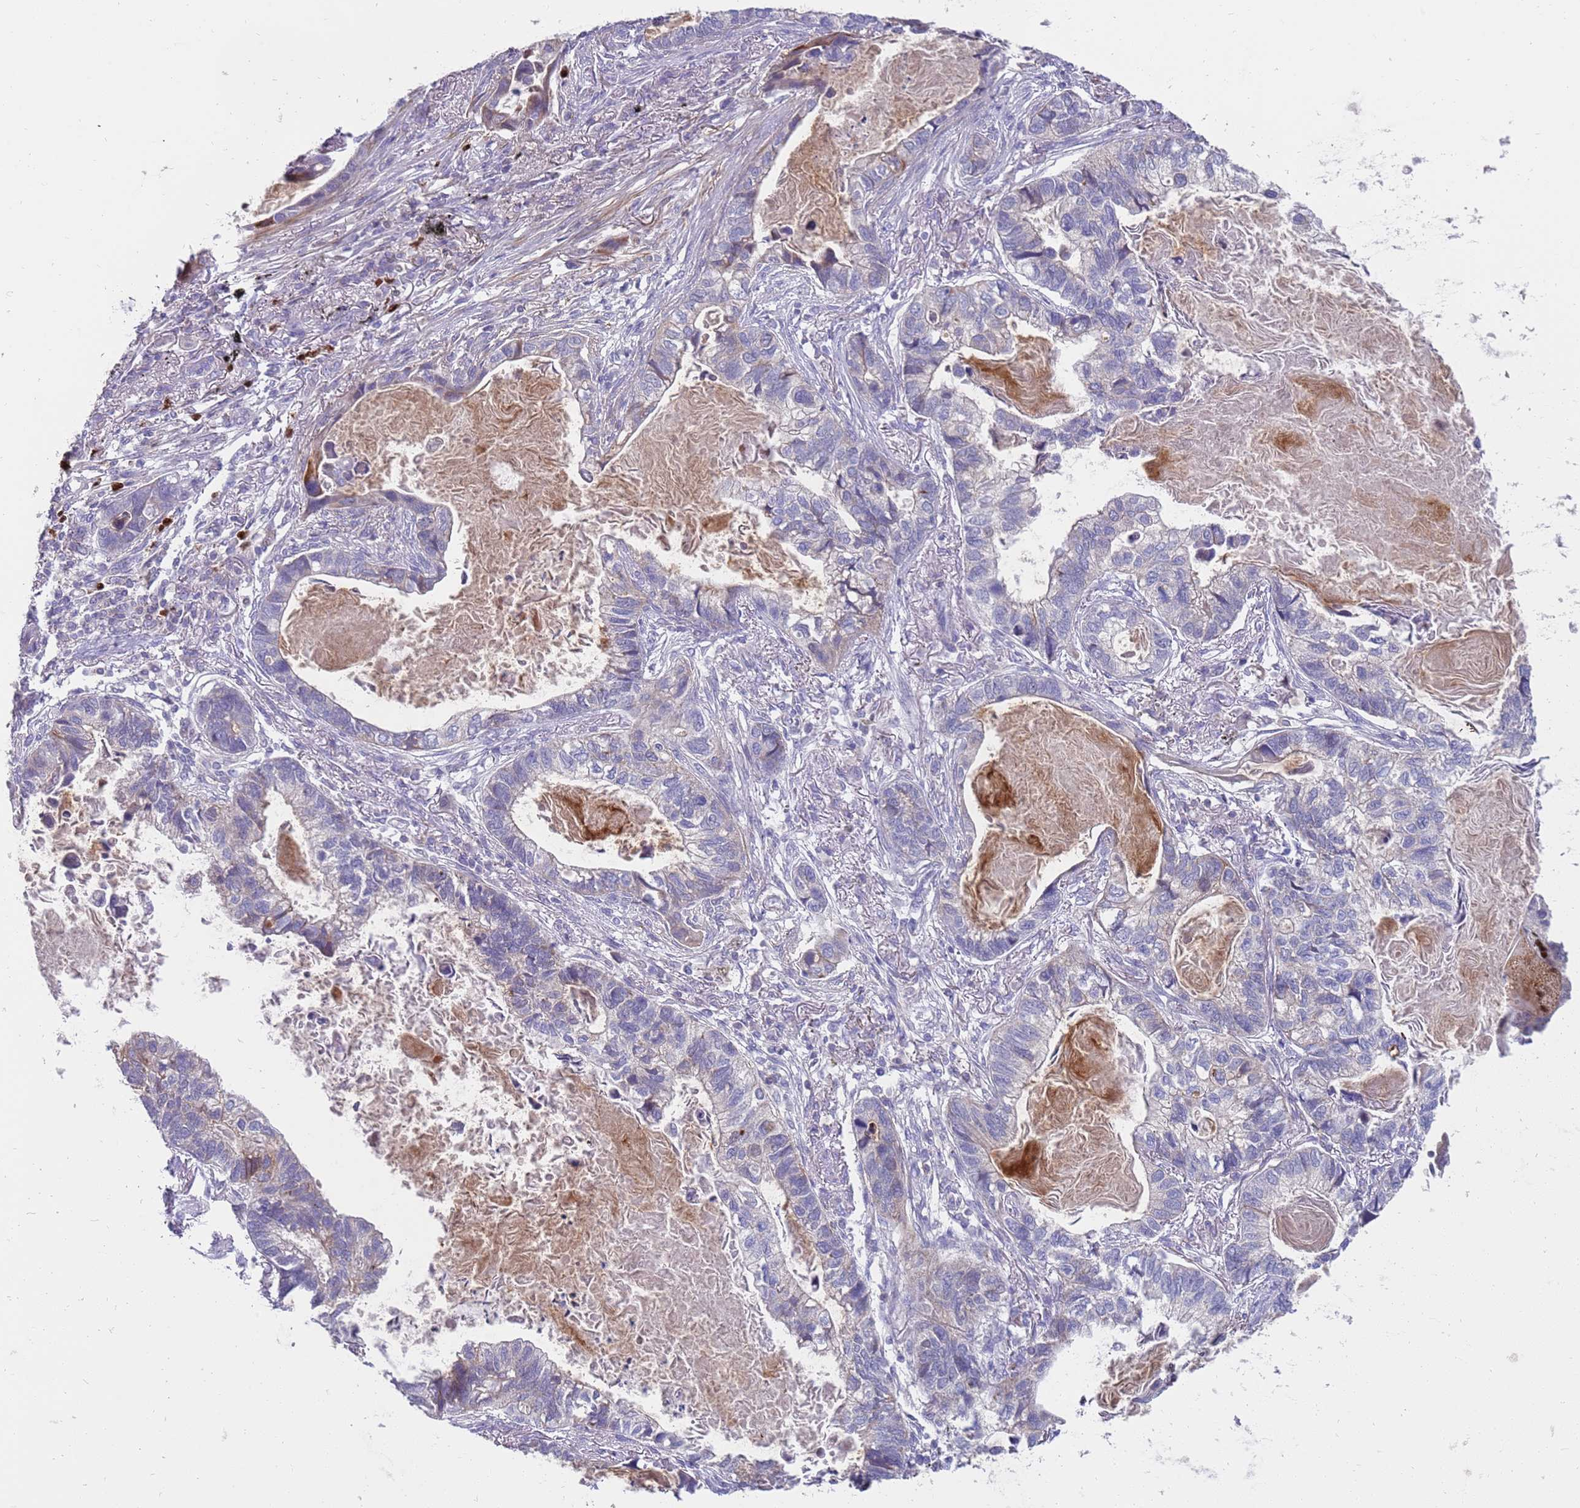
{"staining": {"intensity": "negative", "quantity": "none", "location": "none"}, "tissue": "lung cancer", "cell_type": "Tumor cells", "image_type": "cancer", "snomed": [{"axis": "morphology", "description": "Adenocarcinoma, NOS"}, {"axis": "topography", "description": "Lung"}], "caption": "Histopathology image shows no significant protein expression in tumor cells of lung adenocarcinoma.", "gene": "STK25", "patient": {"sex": "male", "age": 67}}